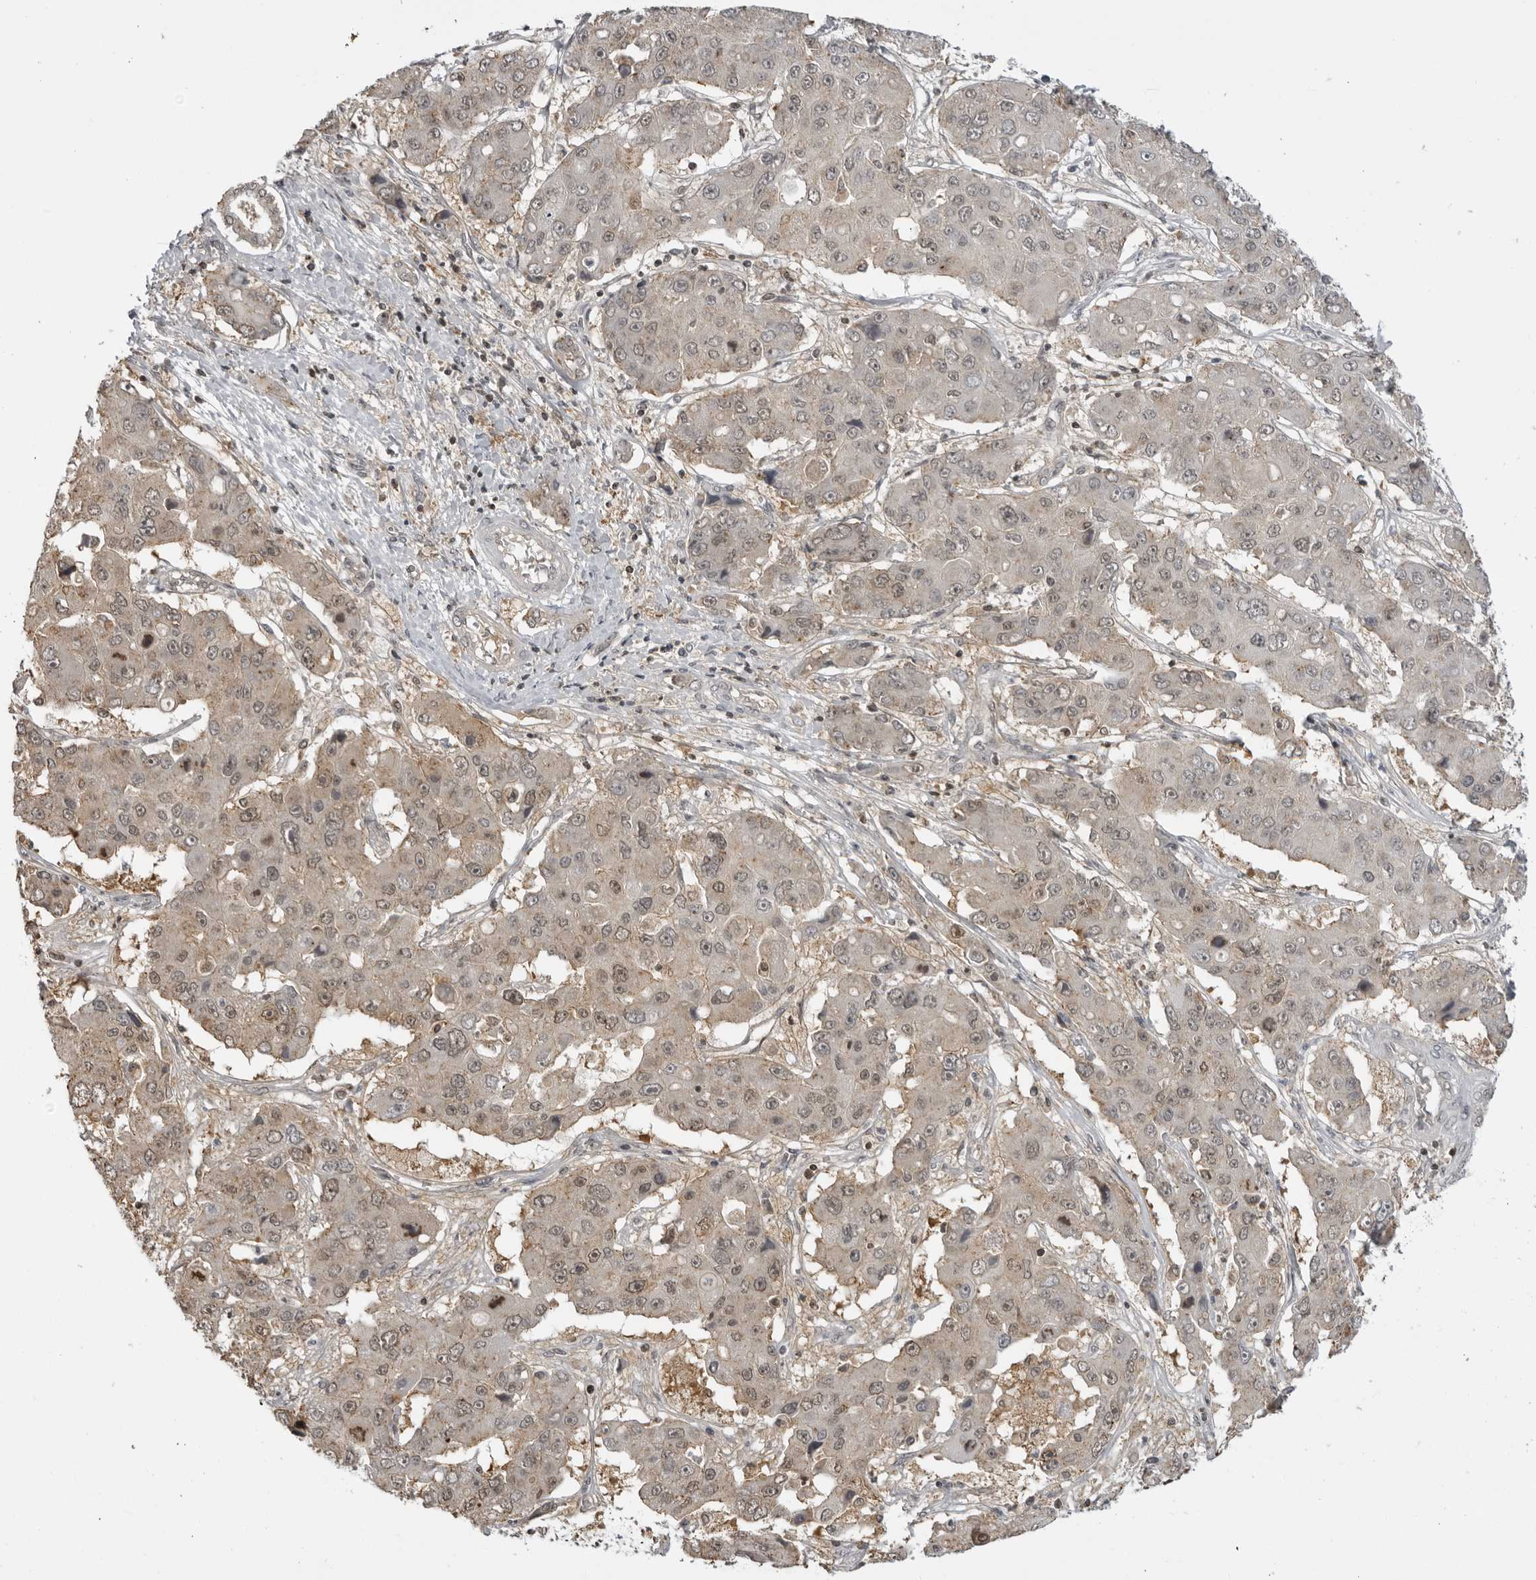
{"staining": {"intensity": "weak", "quantity": "25%-75%", "location": "cytoplasmic/membranous,nuclear"}, "tissue": "liver cancer", "cell_type": "Tumor cells", "image_type": "cancer", "snomed": [{"axis": "morphology", "description": "Cholangiocarcinoma"}, {"axis": "topography", "description": "Liver"}], "caption": "Immunohistochemistry (IHC) (DAB) staining of liver cancer shows weak cytoplasmic/membranous and nuclear protein staining in approximately 25%-75% of tumor cells.", "gene": "PDCL3", "patient": {"sex": "male", "age": 67}}